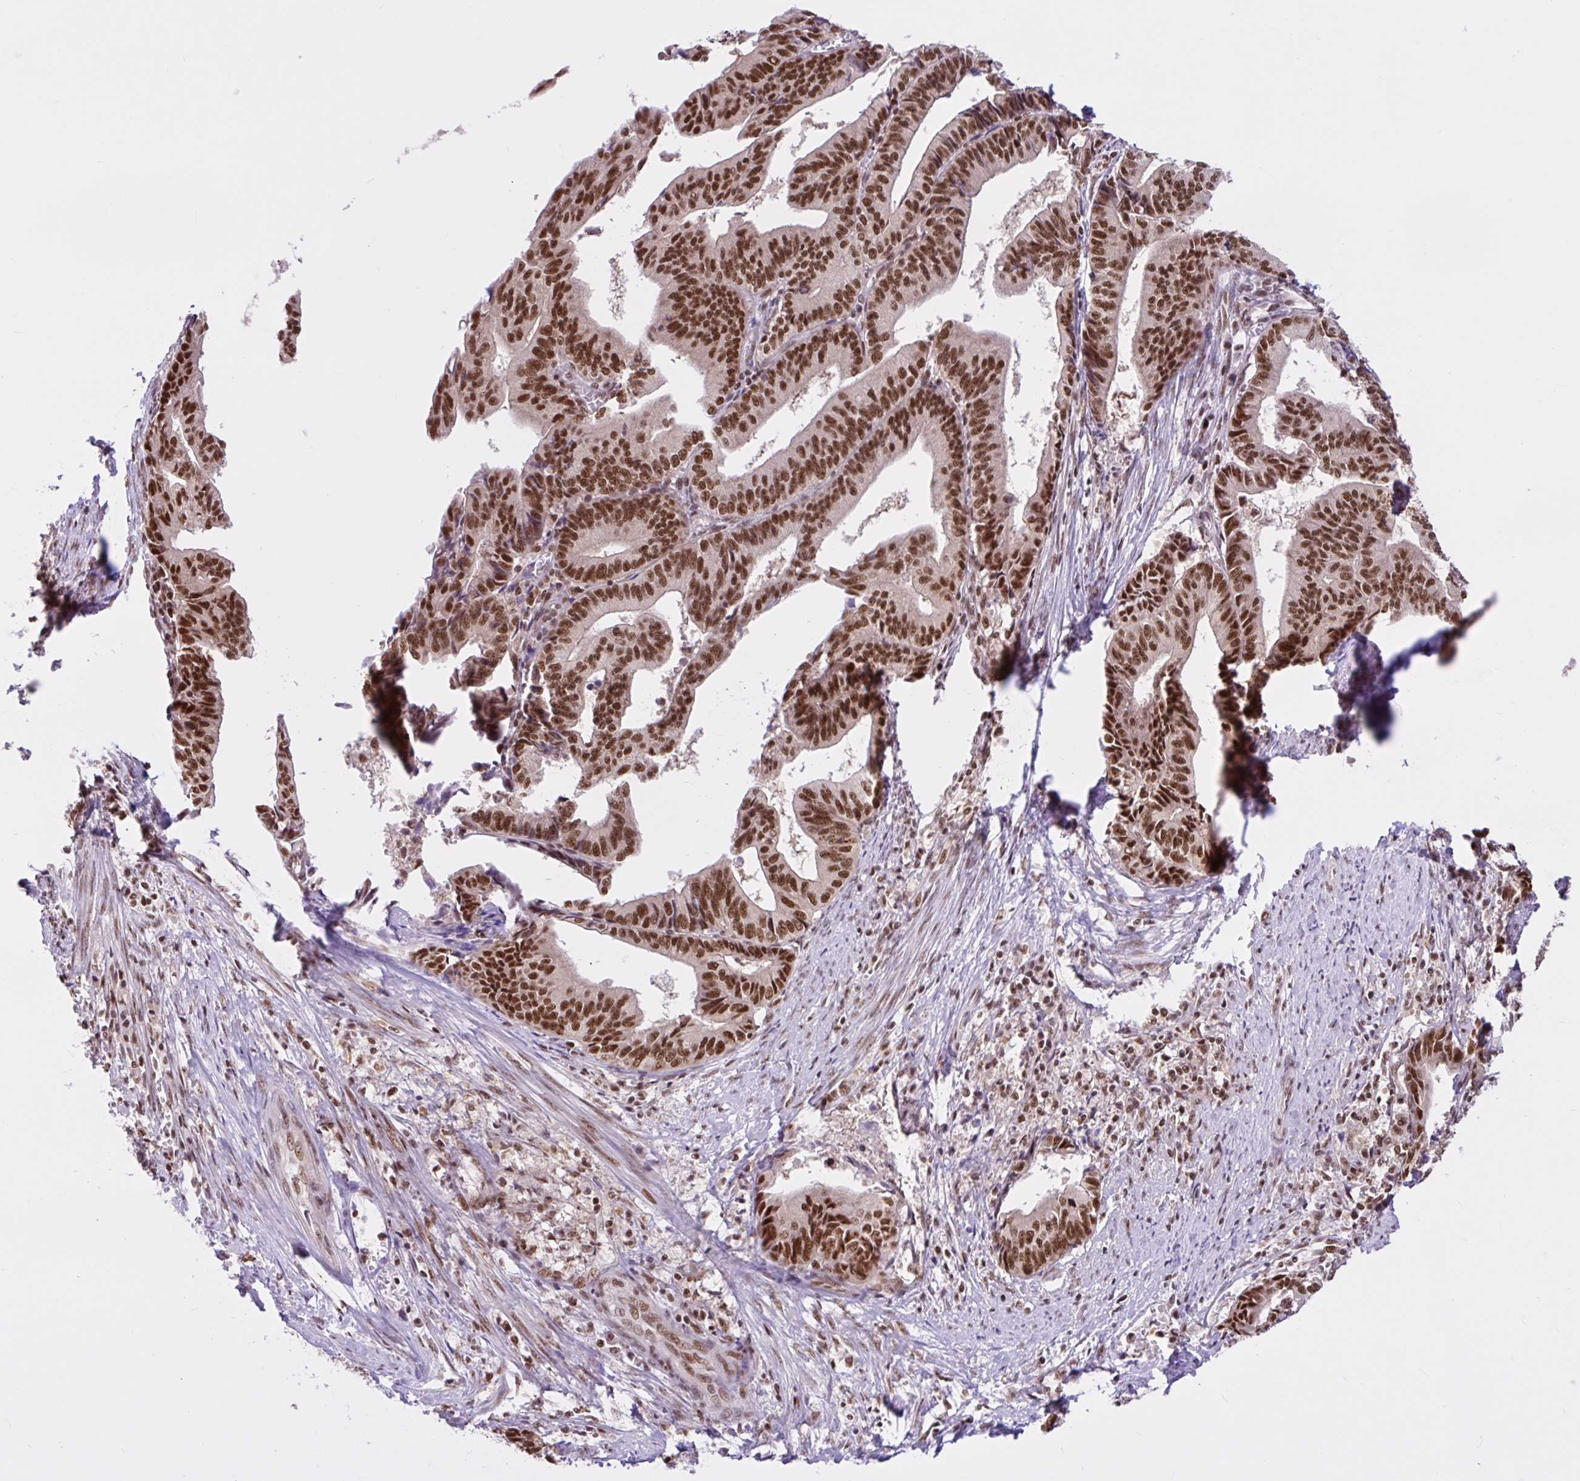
{"staining": {"intensity": "moderate", "quantity": ">75%", "location": "nuclear"}, "tissue": "endometrial cancer", "cell_type": "Tumor cells", "image_type": "cancer", "snomed": [{"axis": "morphology", "description": "Adenocarcinoma, NOS"}, {"axis": "topography", "description": "Endometrium"}], "caption": "DAB immunohistochemical staining of human adenocarcinoma (endometrial) shows moderate nuclear protein staining in approximately >75% of tumor cells. The staining was performed using DAB (3,3'-diaminobenzidine) to visualize the protein expression in brown, while the nuclei were stained in blue with hematoxylin (Magnification: 20x).", "gene": "CCDC12", "patient": {"sex": "female", "age": 65}}